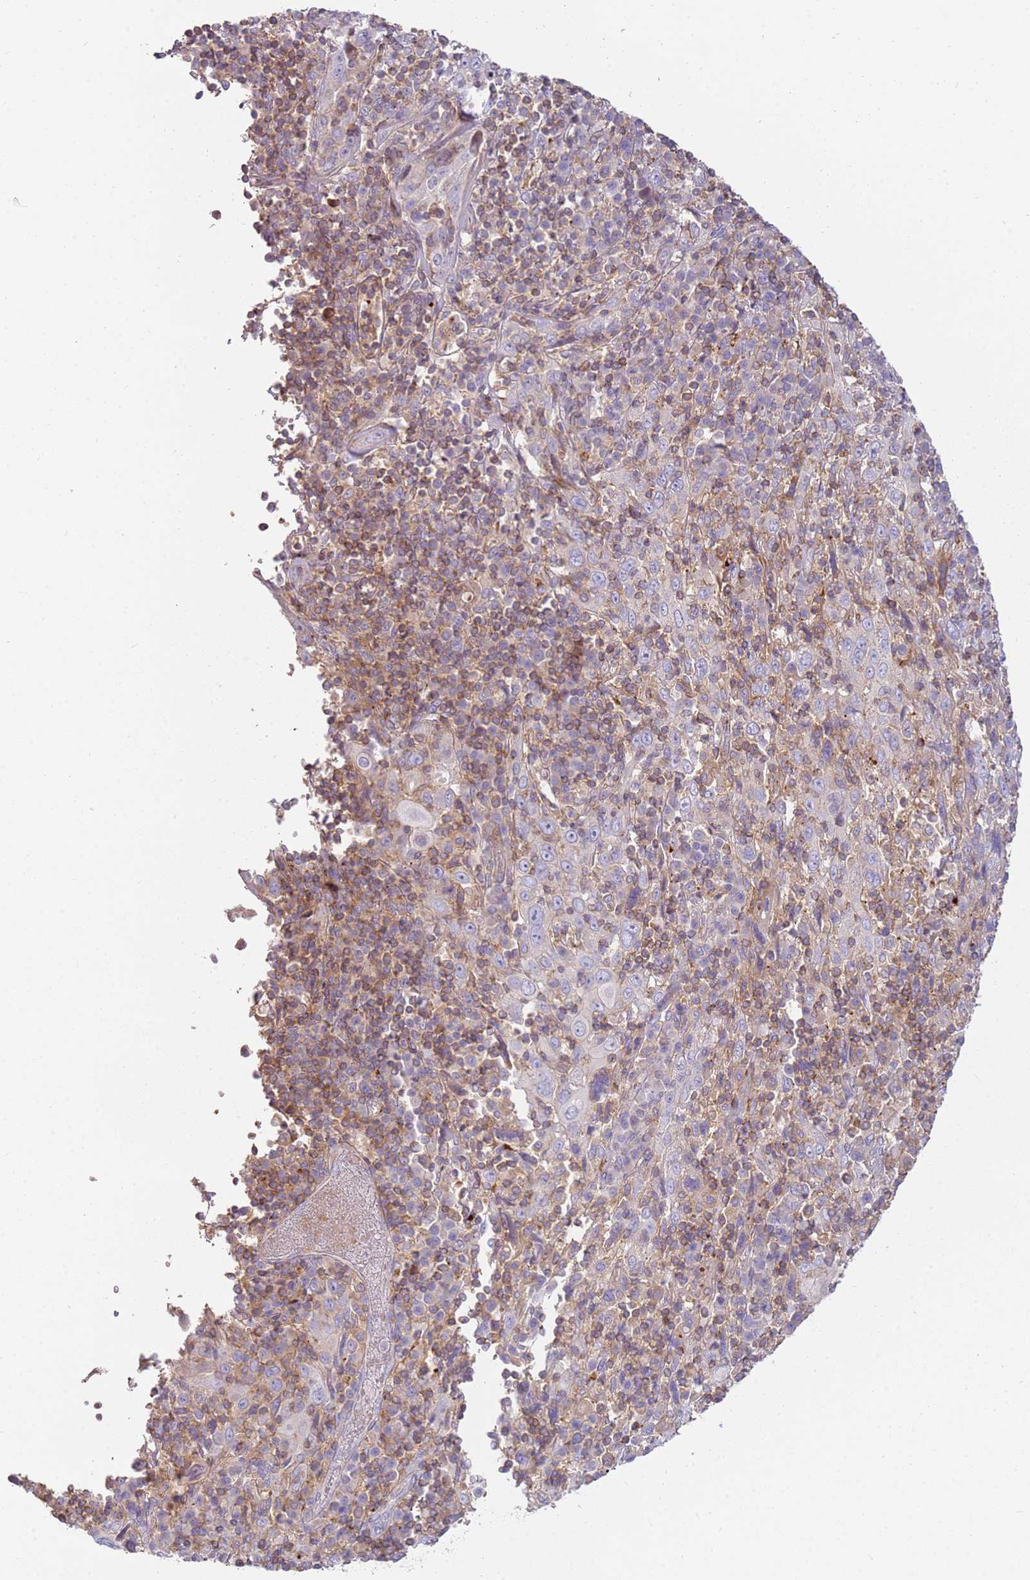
{"staining": {"intensity": "negative", "quantity": "none", "location": "none"}, "tissue": "cervical cancer", "cell_type": "Tumor cells", "image_type": "cancer", "snomed": [{"axis": "morphology", "description": "Squamous cell carcinoma, NOS"}, {"axis": "topography", "description": "Cervix"}], "caption": "The micrograph demonstrates no significant staining in tumor cells of cervical squamous cell carcinoma. Brightfield microscopy of immunohistochemistry stained with DAB (brown) and hematoxylin (blue), captured at high magnification.", "gene": "FPR1", "patient": {"sex": "female", "age": 46}}